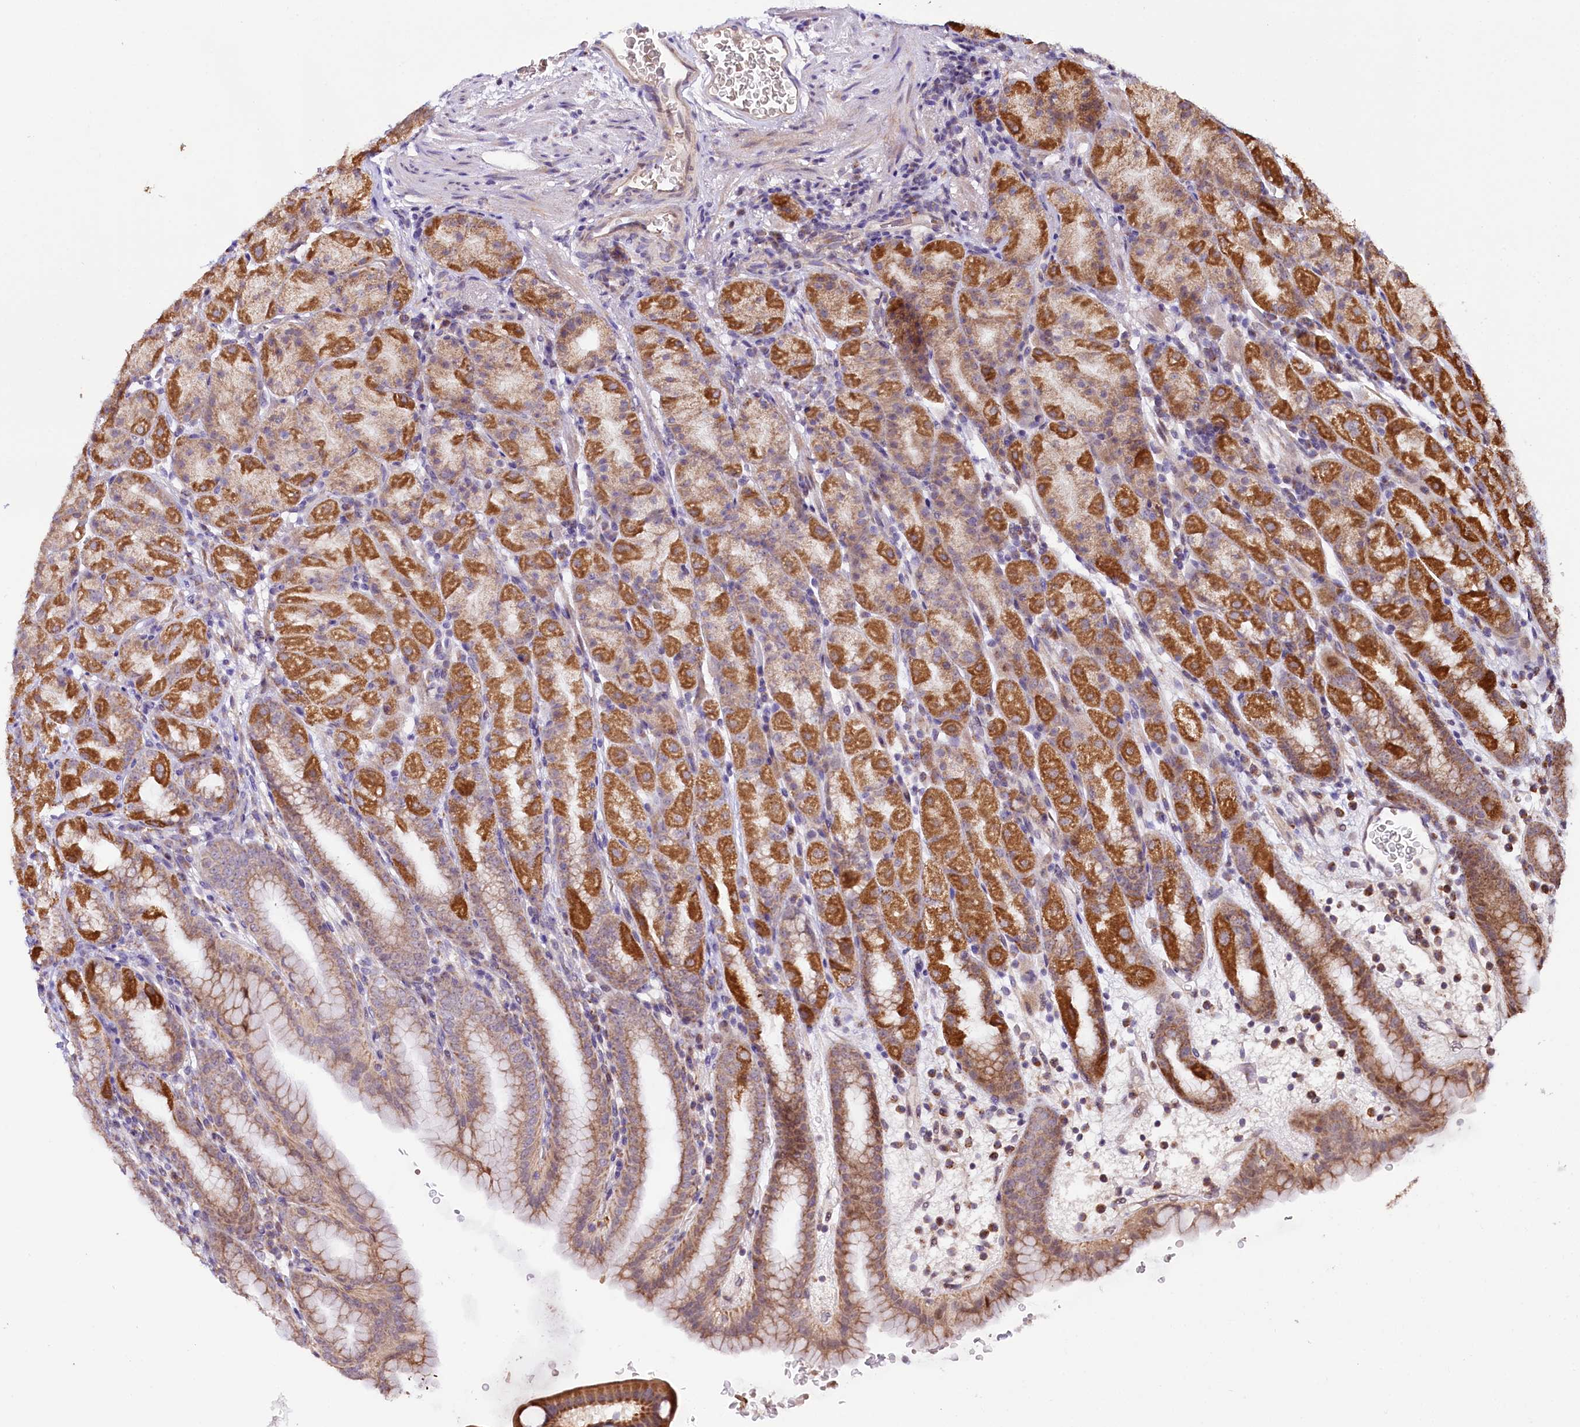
{"staining": {"intensity": "moderate", "quantity": ">75%", "location": "cytoplasmic/membranous"}, "tissue": "stomach", "cell_type": "Glandular cells", "image_type": "normal", "snomed": [{"axis": "morphology", "description": "Normal tissue, NOS"}, {"axis": "topography", "description": "Stomach, upper"}], "caption": "DAB (3,3'-diaminobenzidine) immunohistochemical staining of unremarkable human stomach reveals moderate cytoplasmic/membranous protein expression in approximately >75% of glandular cells.", "gene": "ST7", "patient": {"sex": "male", "age": 68}}